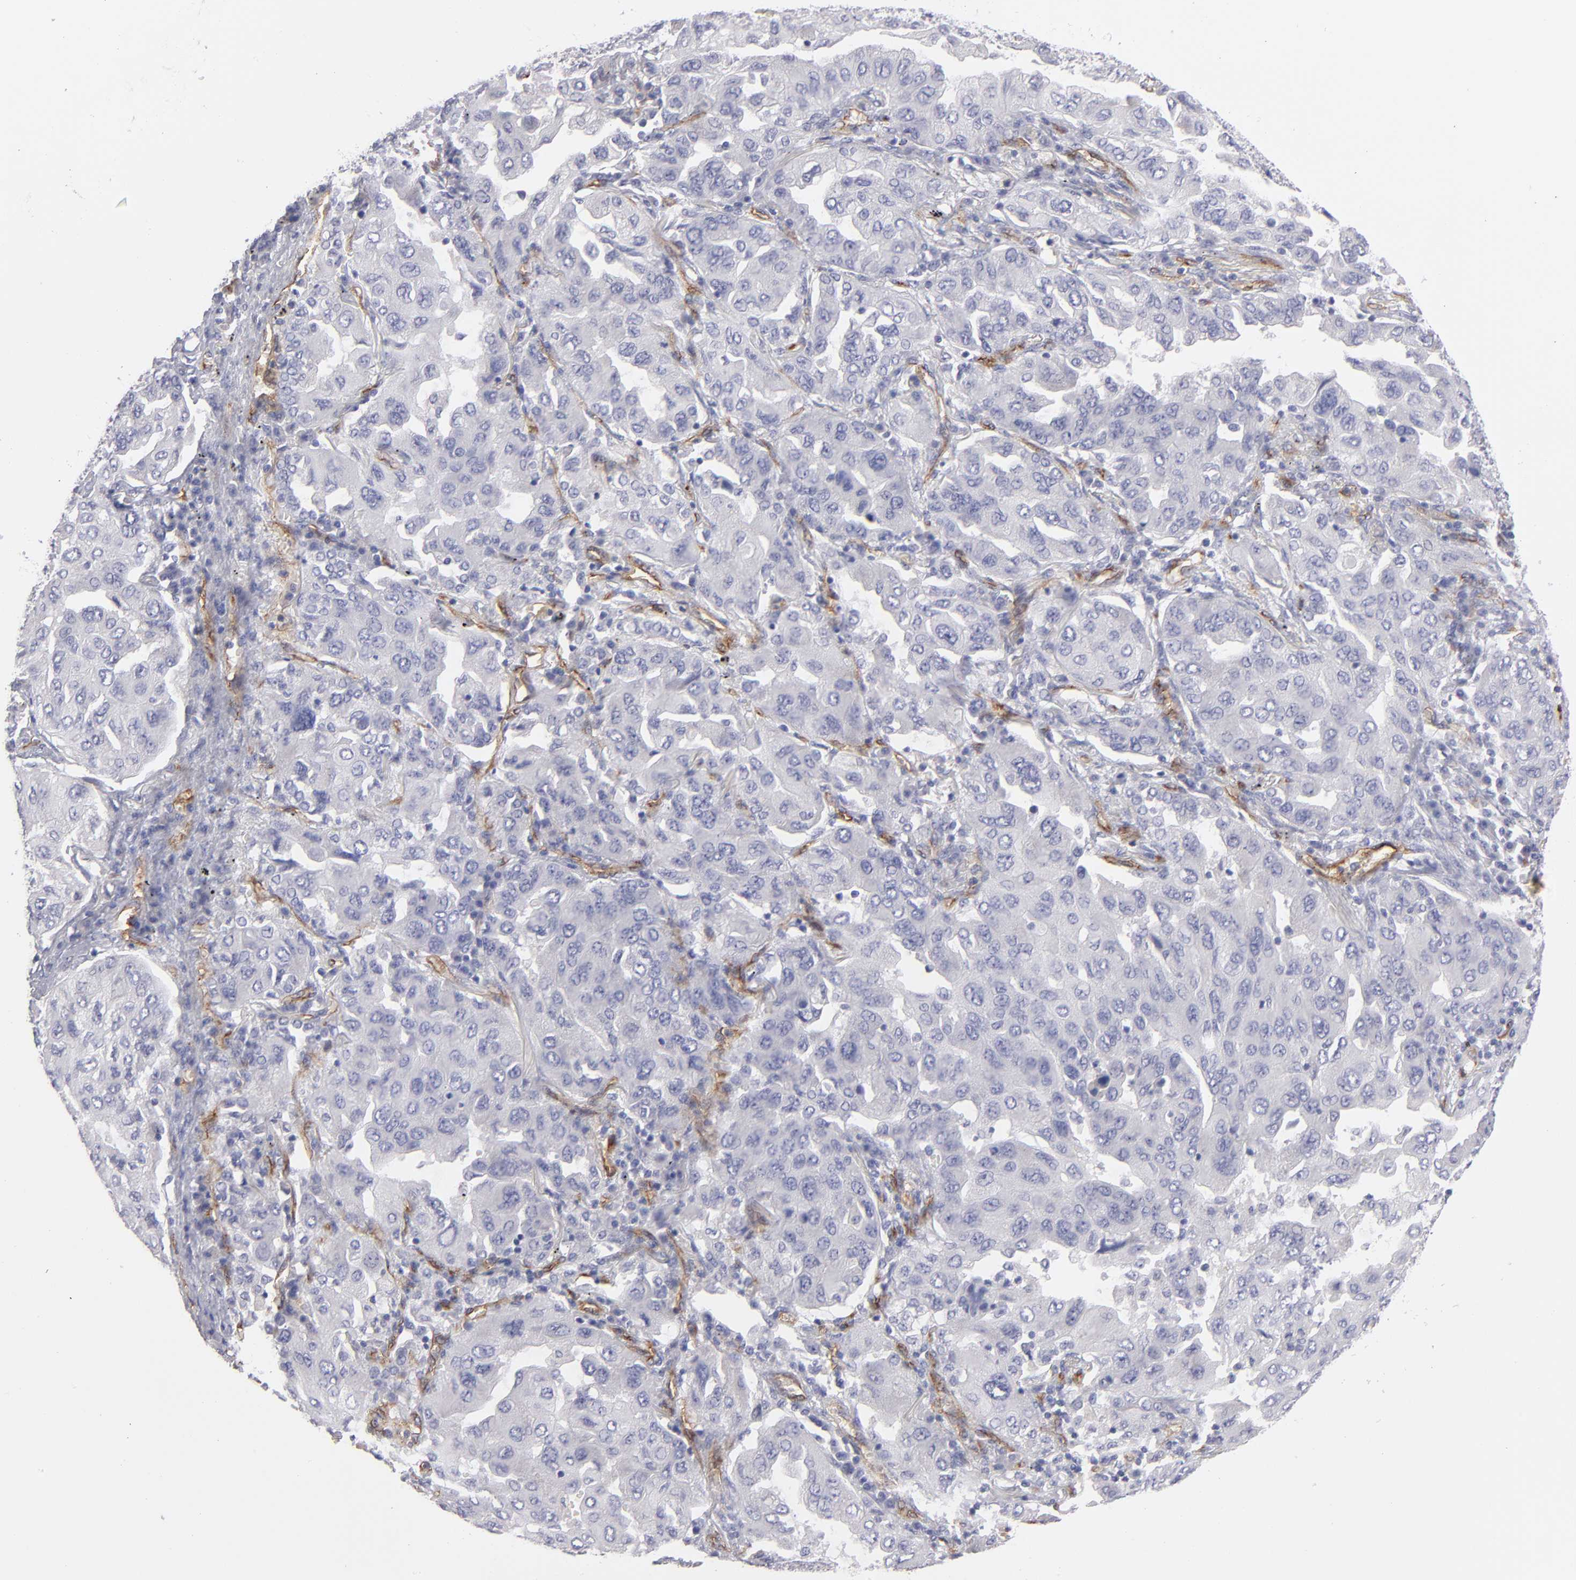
{"staining": {"intensity": "negative", "quantity": "none", "location": "none"}, "tissue": "lung cancer", "cell_type": "Tumor cells", "image_type": "cancer", "snomed": [{"axis": "morphology", "description": "Adenocarcinoma, NOS"}, {"axis": "topography", "description": "Lung"}], "caption": "This image is of adenocarcinoma (lung) stained with IHC to label a protein in brown with the nuclei are counter-stained blue. There is no staining in tumor cells. (IHC, brightfield microscopy, high magnification).", "gene": "PLVAP", "patient": {"sex": "female", "age": 65}}